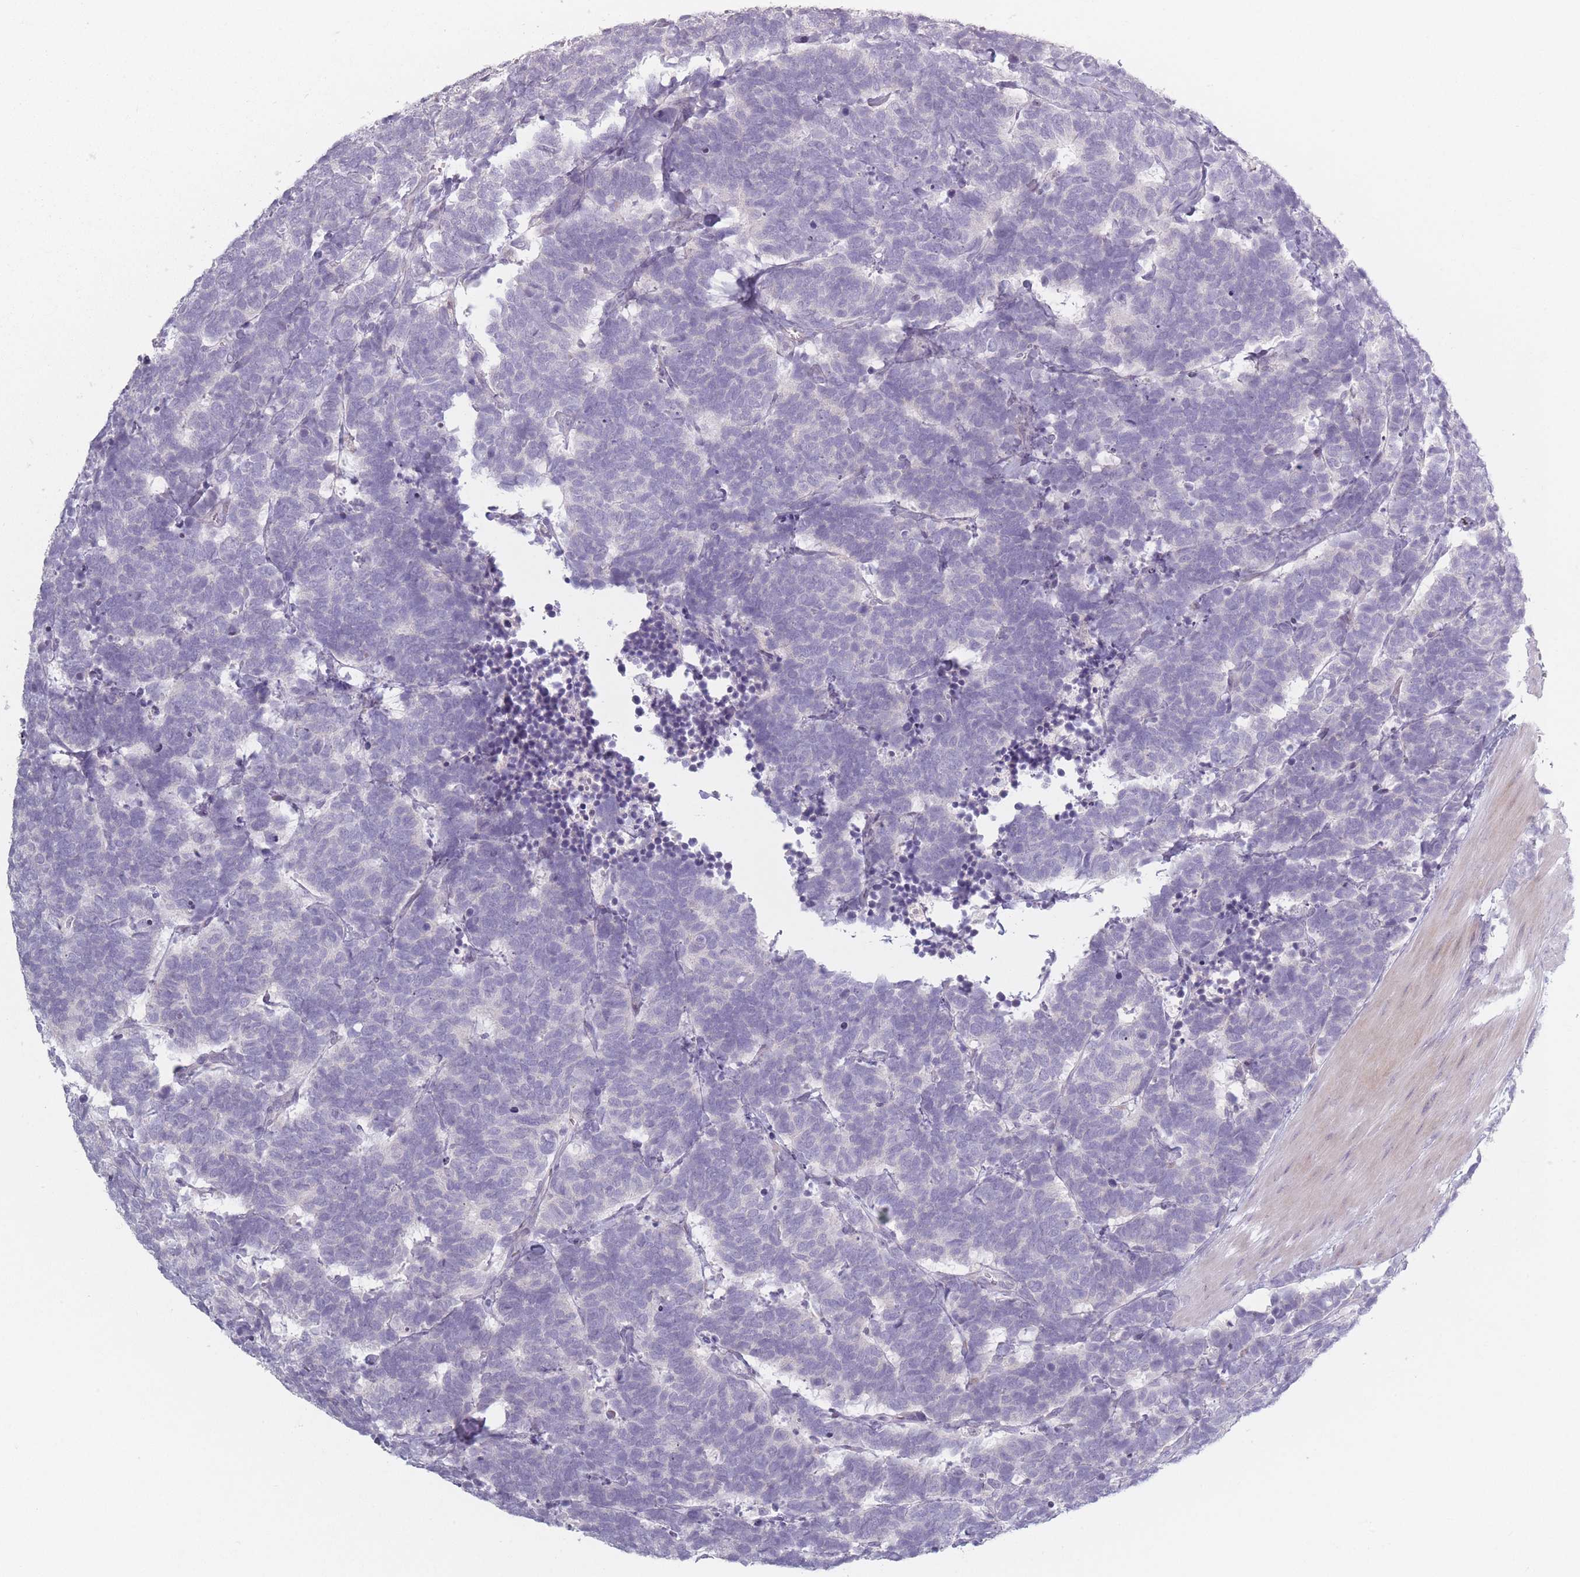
{"staining": {"intensity": "negative", "quantity": "none", "location": "none"}, "tissue": "carcinoid", "cell_type": "Tumor cells", "image_type": "cancer", "snomed": [{"axis": "morphology", "description": "Carcinoma, NOS"}, {"axis": "morphology", "description": "Carcinoid, malignant, NOS"}, {"axis": "topography", "description": "Urinary bladder"}], "caption": "Immunohistochemistry of human carcinoid shows no positivity in tumor cells.", "gene": "RASL10B", "patient": {"sex": "male", "age": 57}}